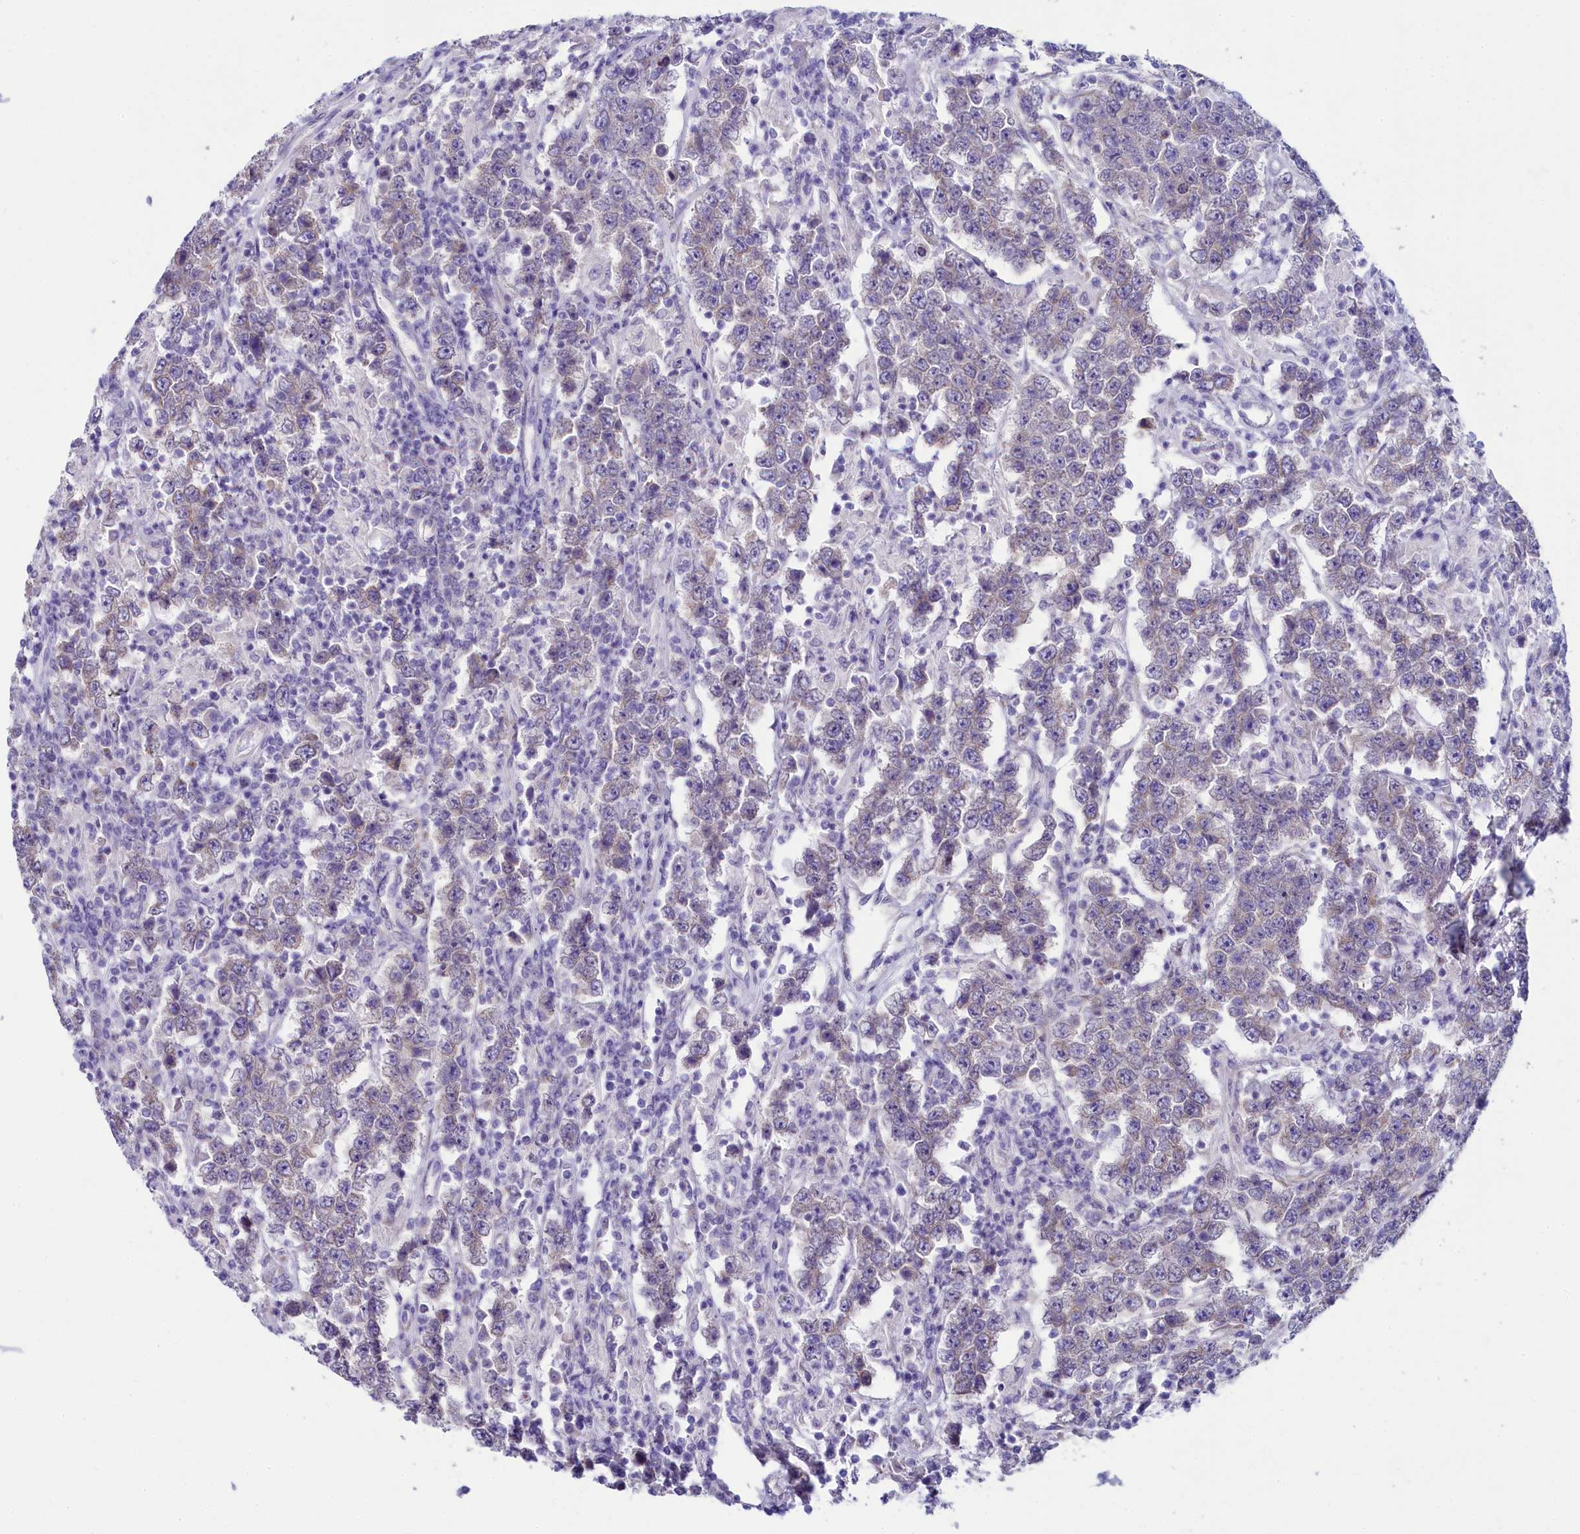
{"staining": {"intensity": "negative", "quantity": "none", "location": "none"}, "tissue": "testis cancer", "cell_type": "Tumor cells", "image_type": "cancer", "snomed": [{"axis": "morphology", "description": "Normal tissue, NOS"}, {"axis": "morphology", "description": "Urothelial carcinoma, High grade"}, {"axis": "morphology", "description": "Seminoma, NOS"}, {"axis": "morphology", "description": "Carcinoma, Embryonal, NOS"}, {"axis": "topography", "description": "Urinary bladder"}, {"axis": "topography", "description": "Testis"}], "caption": "Tumor cells are negative for brown protein staining in testis cancer (embryonal carcinoma).", "gene": "SKA3", "patient": {"sex": "male", "age": 41}}